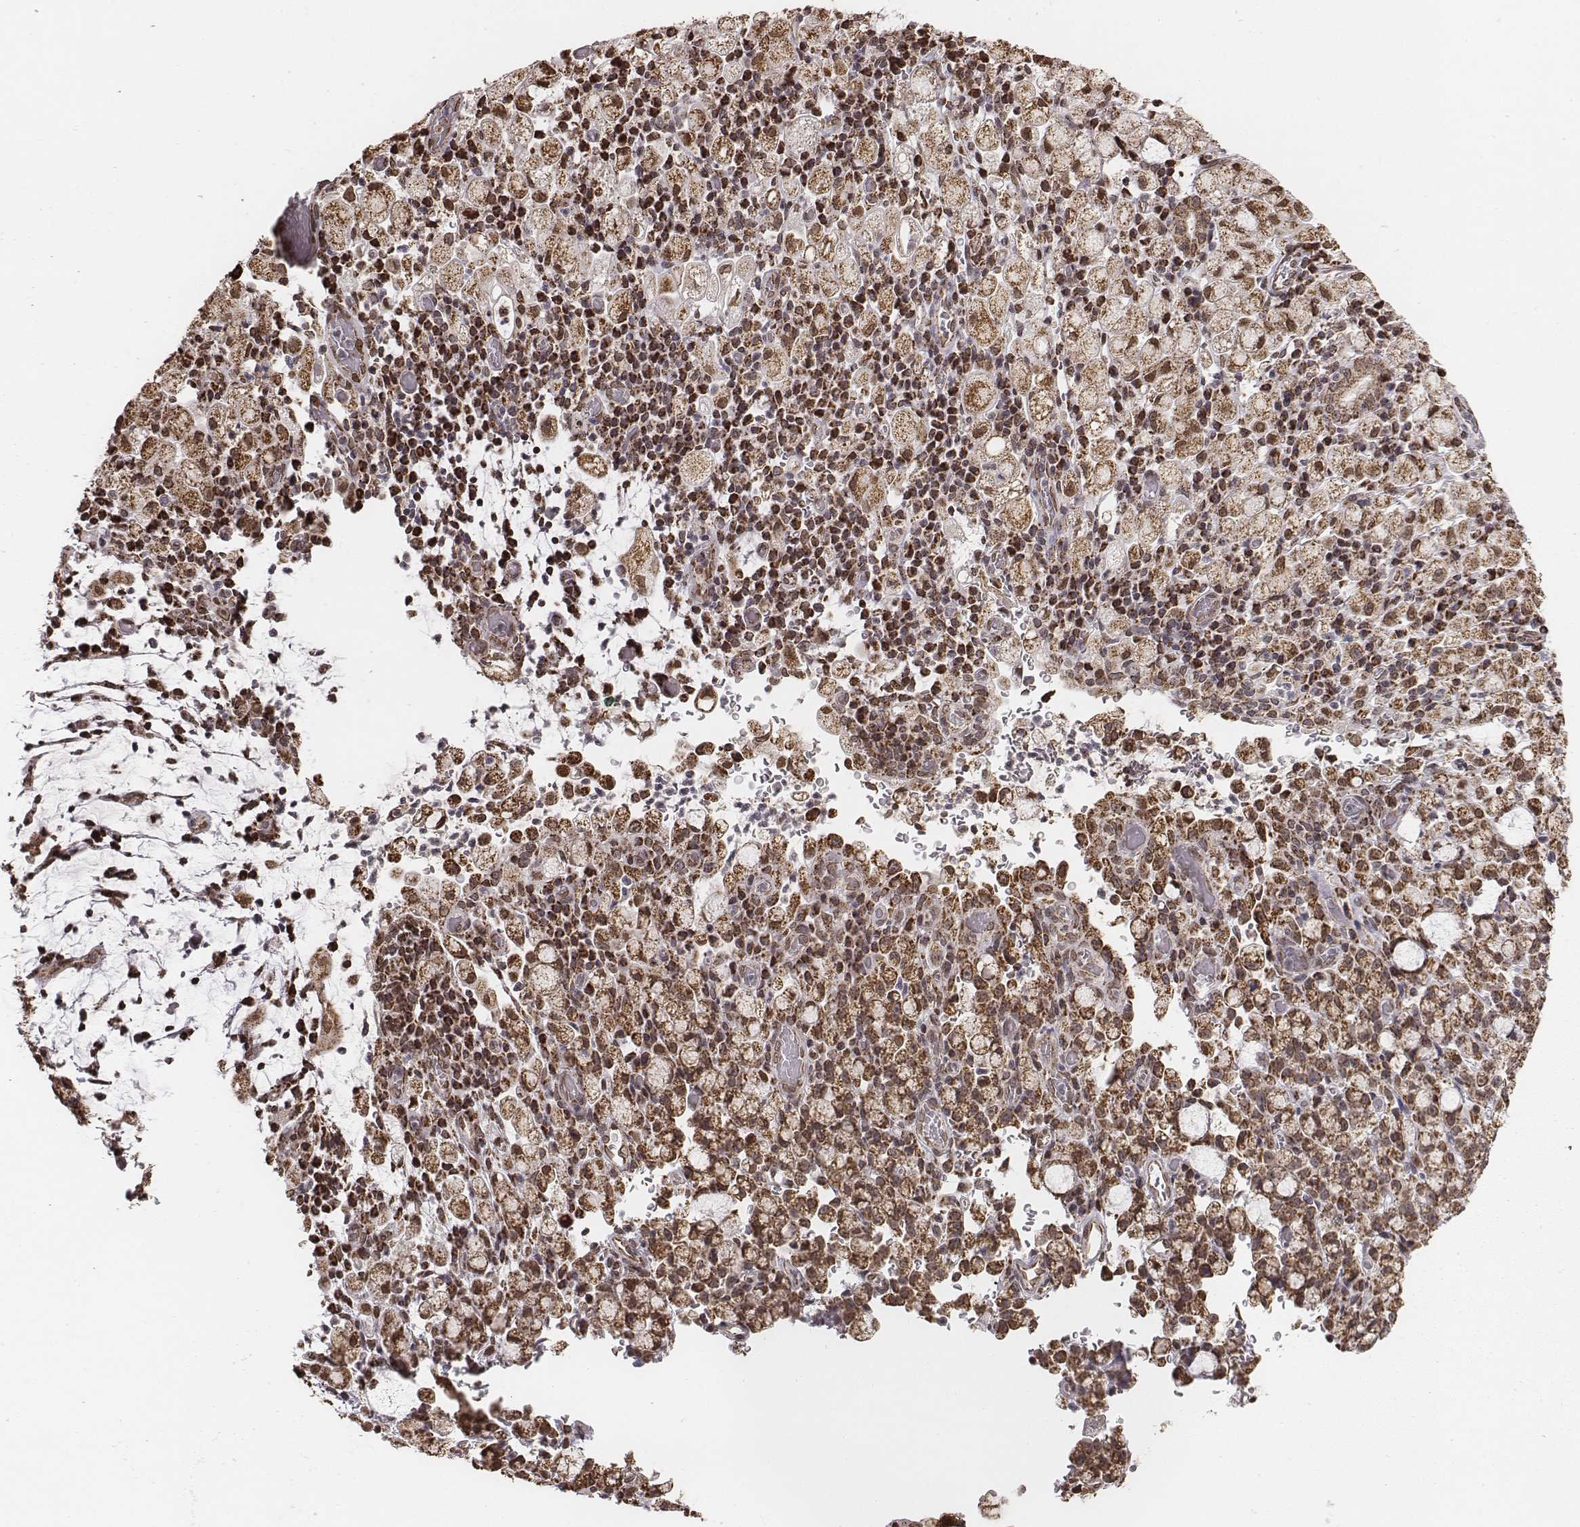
{"staining": {"intensity": "moderate", "quantity": ">75%", "location": "cytoplasmic/membranous"}, "tissue": "stomach cancer", "cell_type": "Tumor cells", "image_type": "cancer", "snomed": [{"axis": "morphology", "description": "Adenocarcinoma, NOS"}, {"axis": "topography", "description": "Stomach"}], "caption": "About >75% of tumor cells in human adenocarcinoma (stomach) demonstrate moderate cytoplasmic/membranous protein positivity as visualized by brown immunohistochemical staining.", "gene": "ACOT2", "patient": {"sex": "male", "age": 58}}